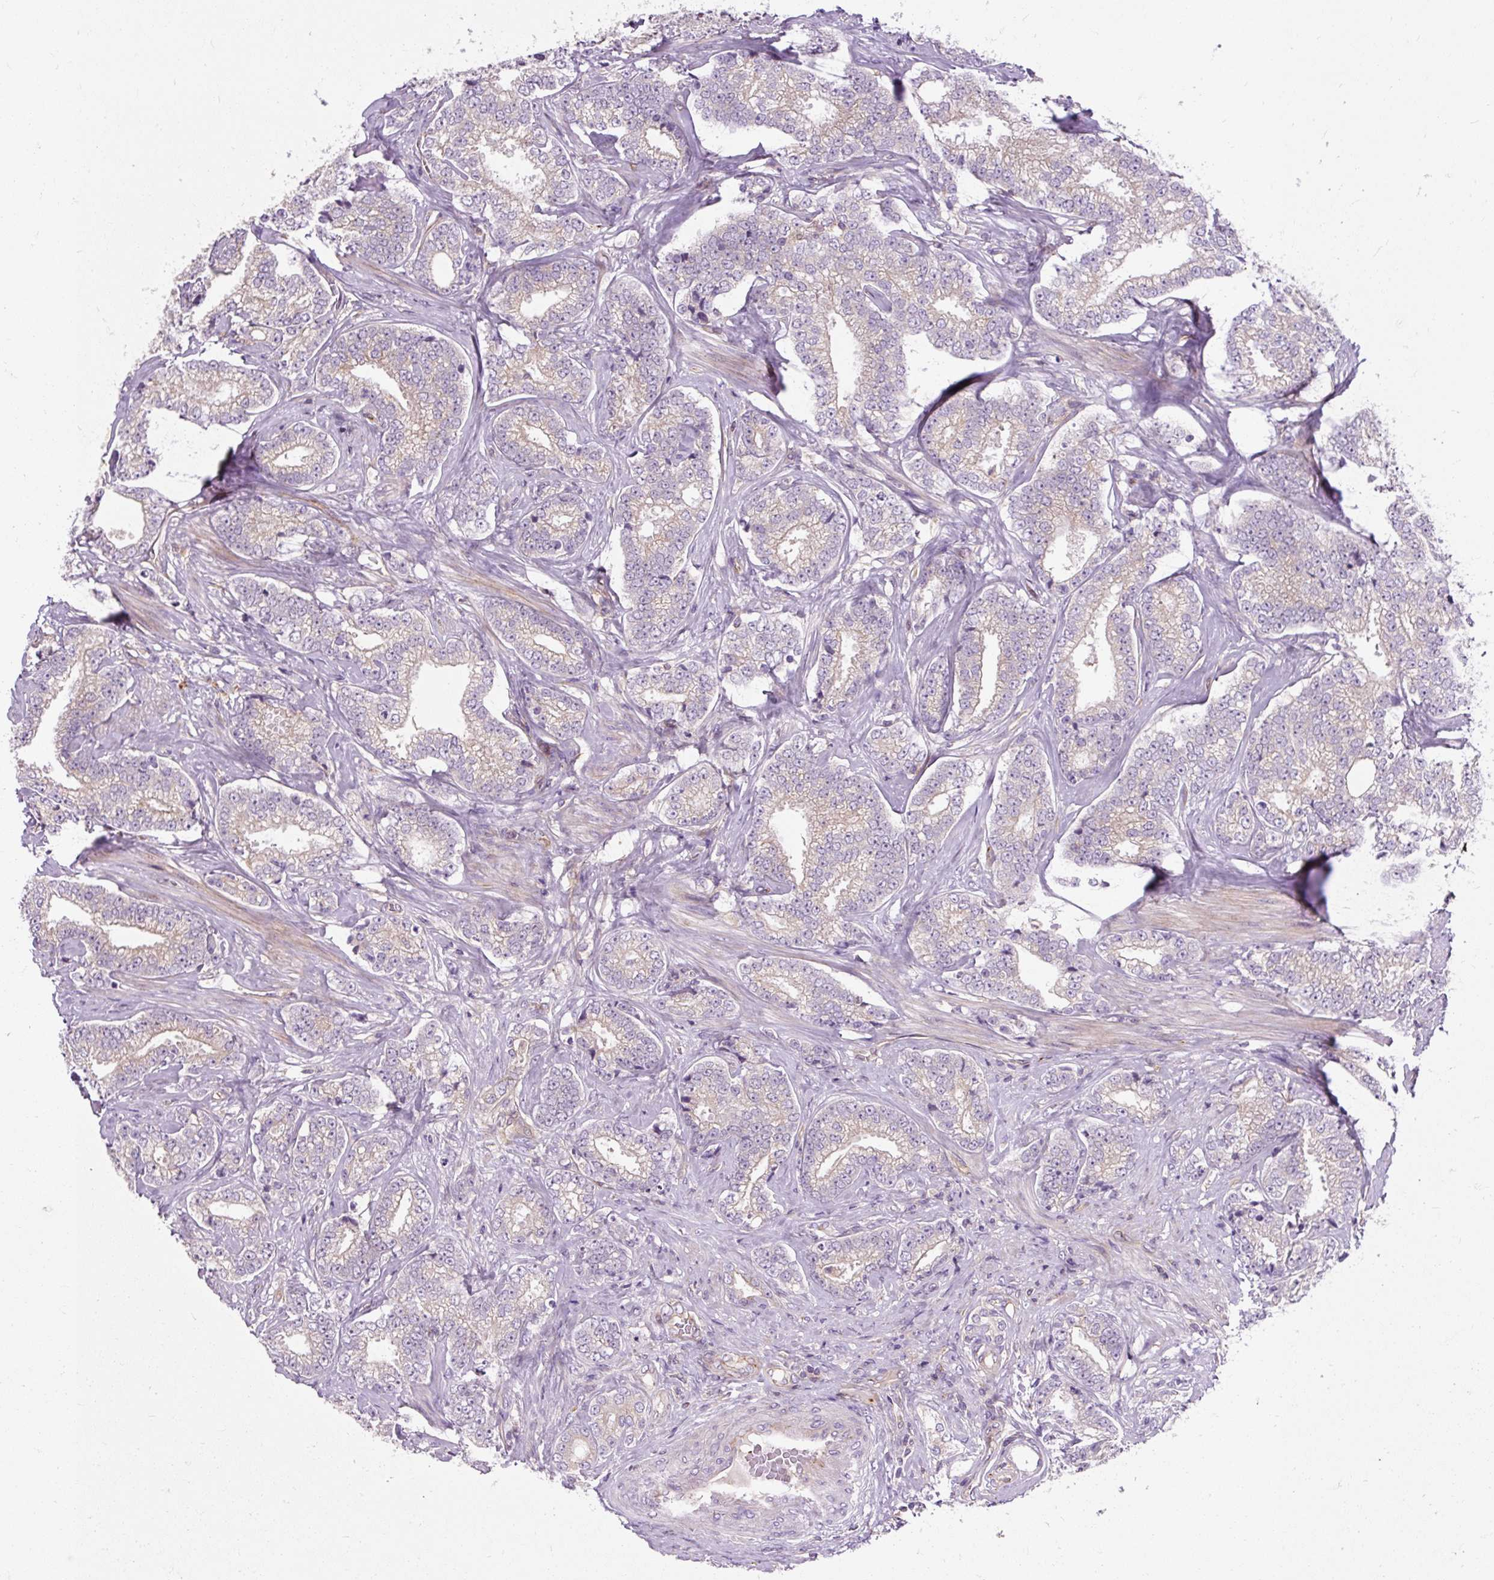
{"staining": {"intensity": "negative", "quantity": "none", "location": "none"}, "tissue": "prostate cancer", "cell_type": "Tumor cells", "image_type": "cancer", "snomed": [{"axis": "morphology", "description": "Adenocarcinoma, Low grade"}, {"axis": "topography", "description": "Prostate"}], "caption": "Tumor cells are negative for protein expression in human prostate cancer (adenocarcinoma (low-grade)). Brightfield microscopy of immunohistochemistry (IHC) stained with DAB (brown) and hematoxylin (blue), captured at high magnification.", "gene": "PCDHGB3", "patient": {"sex": "male", "age": 63}}